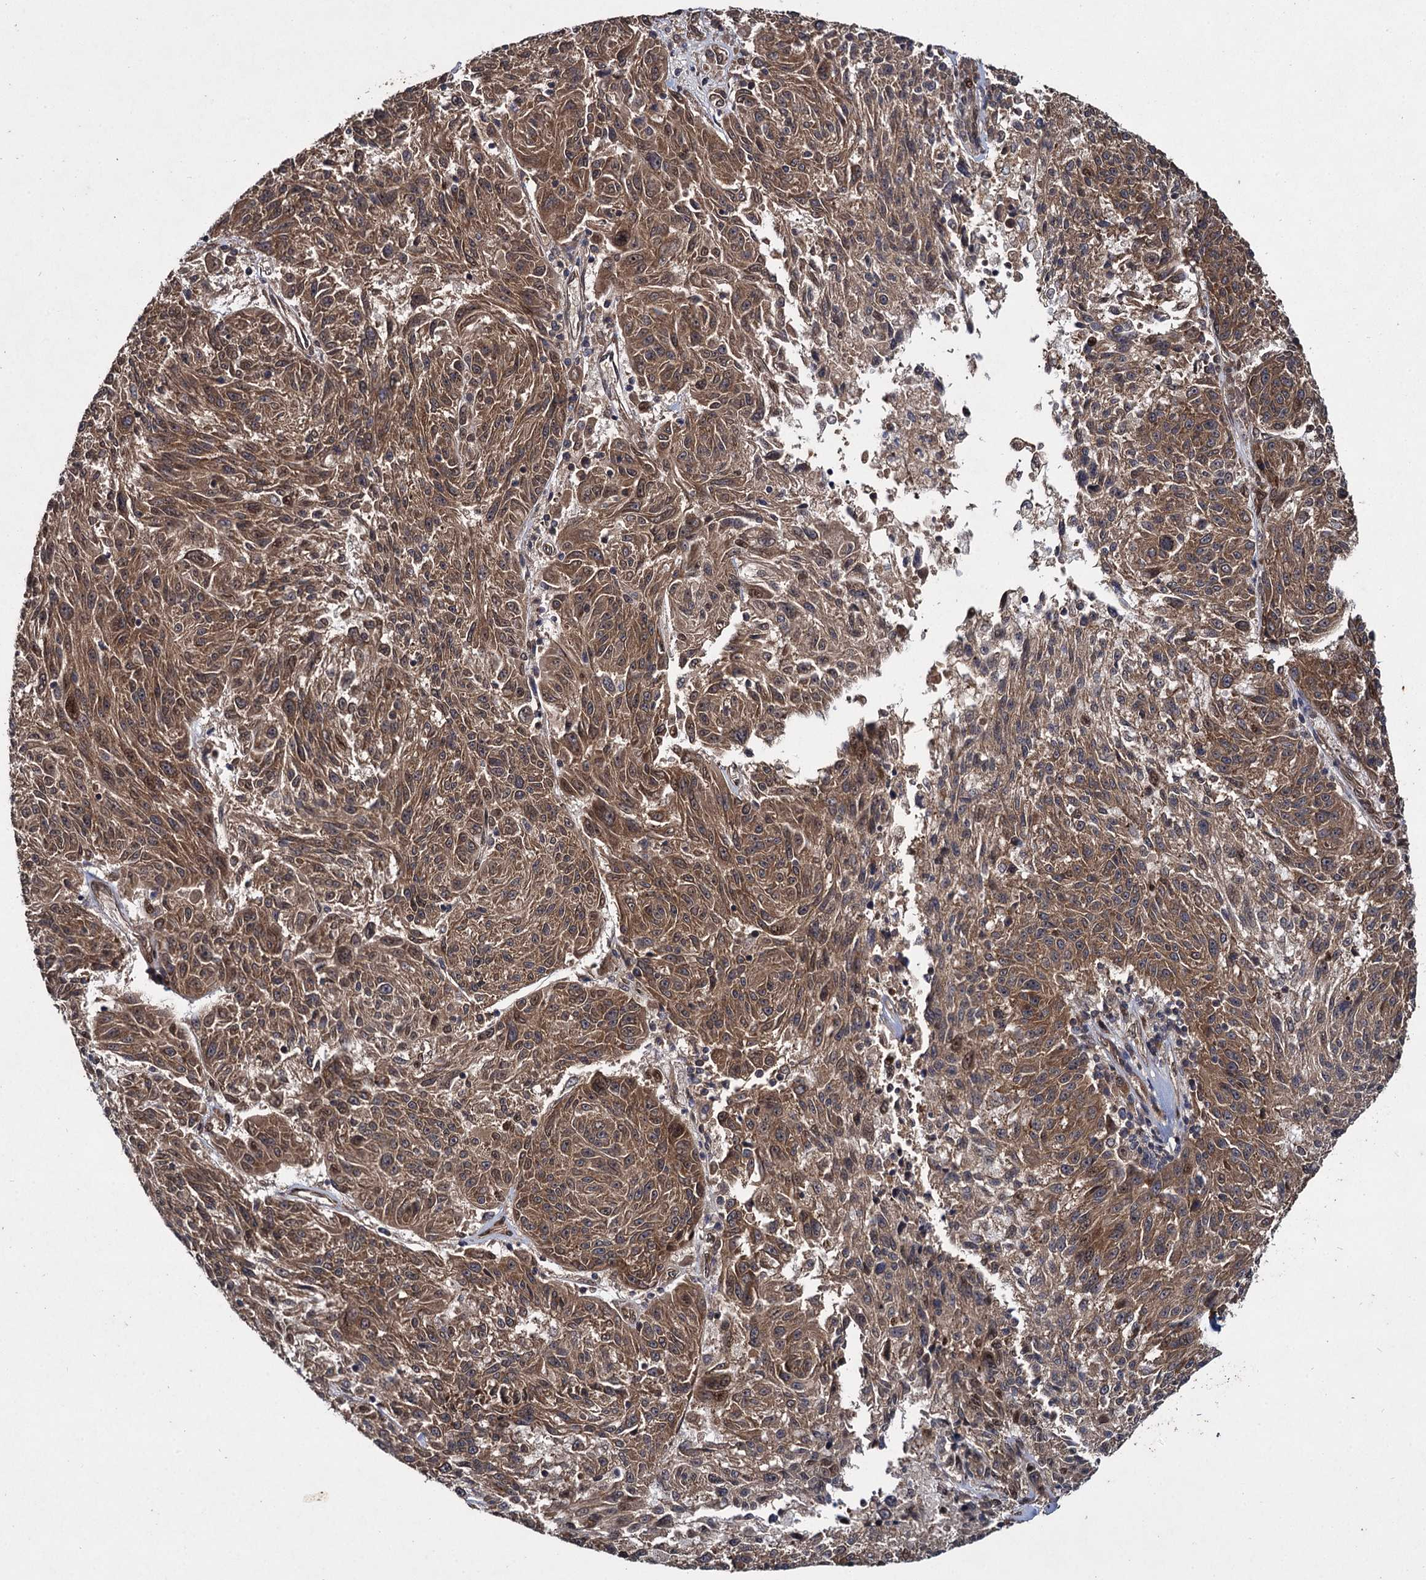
{"staining": {"intensity": "moderate", "quantity": ">75%", "location": "cytoplasmic/membranous,nuclear"}, "tissue": "melanoma", "cell_type": "Tumor cells", "image_type": "cancer", "snomed": [{"axis": "morphology", "description": "Malignant melanoma, NOS"}, {"axis": "topography", "description": "Skin"}], "caption": "This is an image of immunohistochemistry staining of malignant melanoma, which shows moderate positivity in the cytoplasmic/membranous and nuclear of tumor cells.", "gene": "DCP1B", "patient": {"sex": "male", "age": 53}}